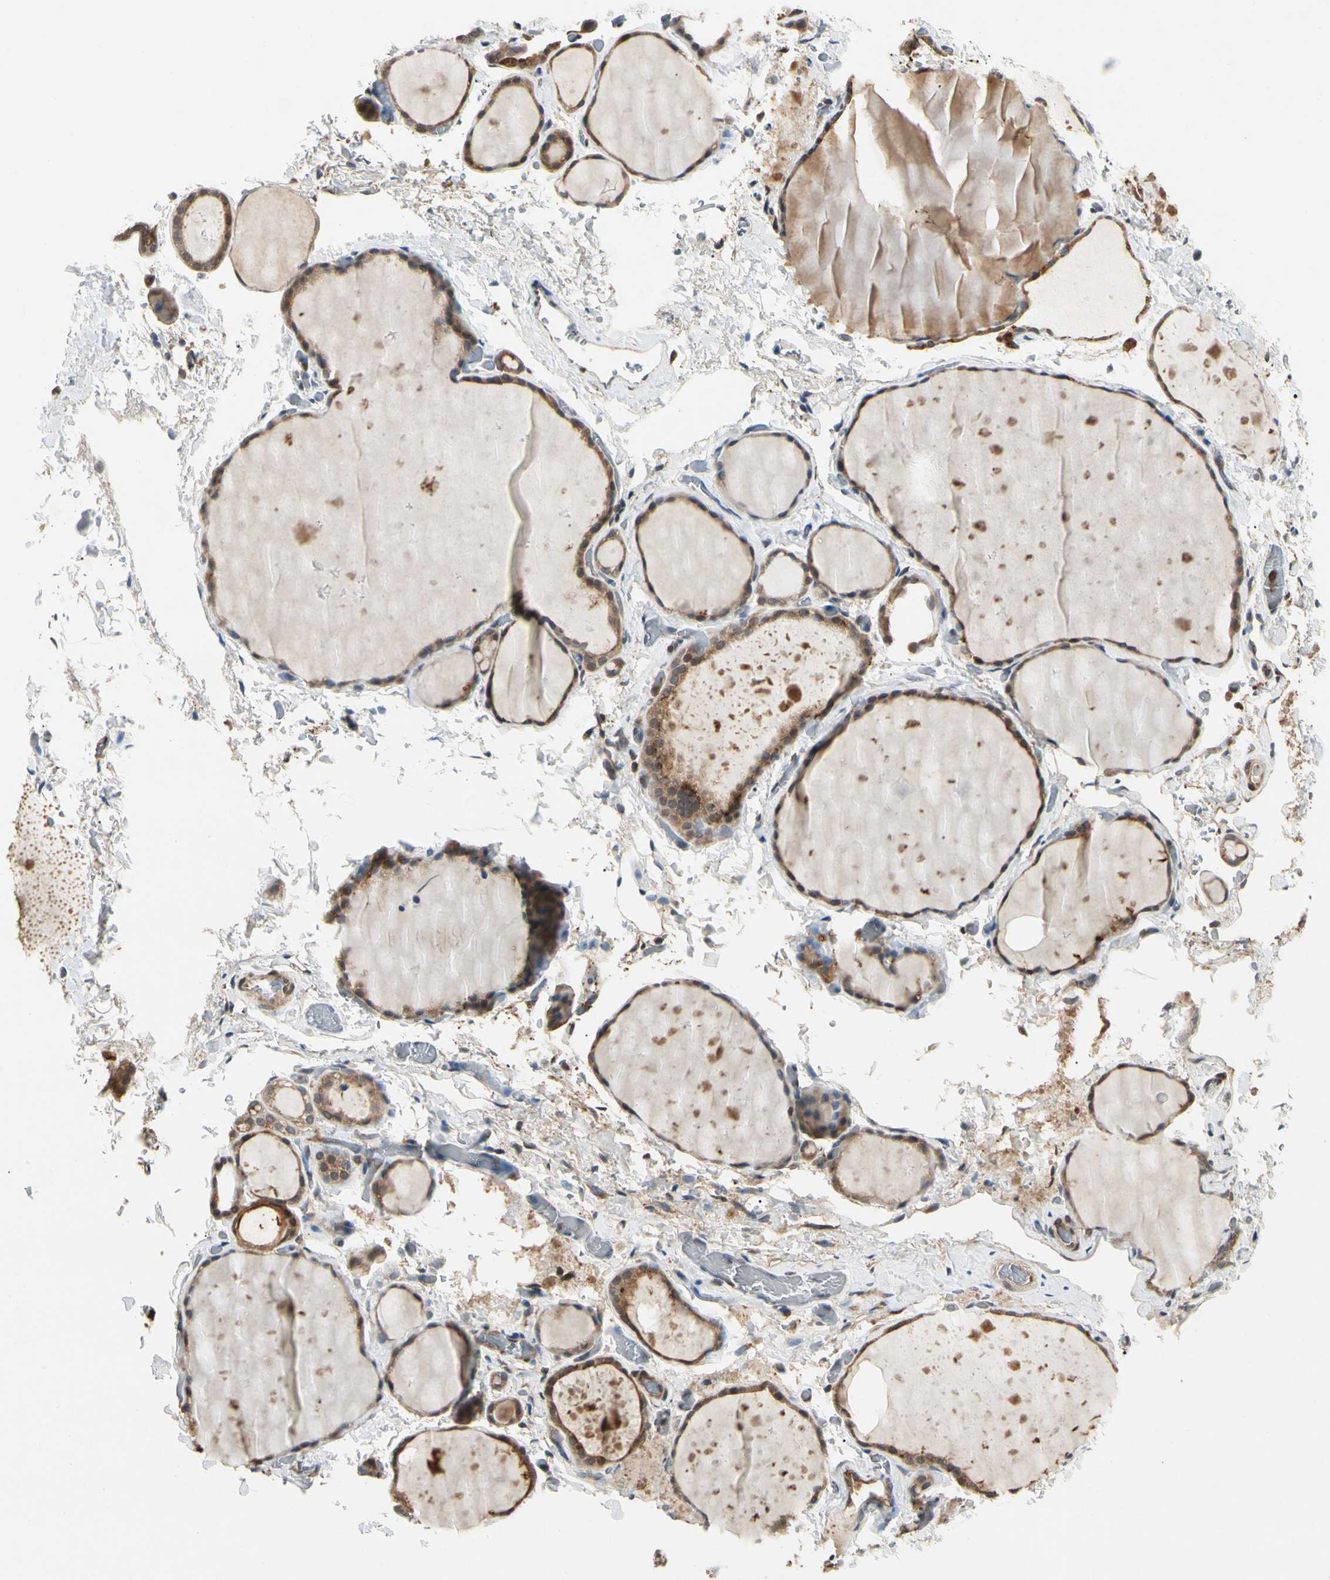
{"staining": {"intensity": "moderate", "quantity": ">75%", "location": "cytoplasmic/membranous"}, "tissue": "thyroid gland", "cell_type": "Glandular cells", "image_type": "normal", "snomed": [{"axis": "morphology", "description": "Normal tissue, NOS"}, {"axis": "topography", "description": "Thyroid gland"}], "caption": "Approximately >75% of glandular cells in benign thyroid gland demonstrate moderate cytoplasmic/membranous protein positivity as visualized by brown immunohistochemical staining.", "gene": "YWHAB", "patient": {"sex": "male", "age": 76}}